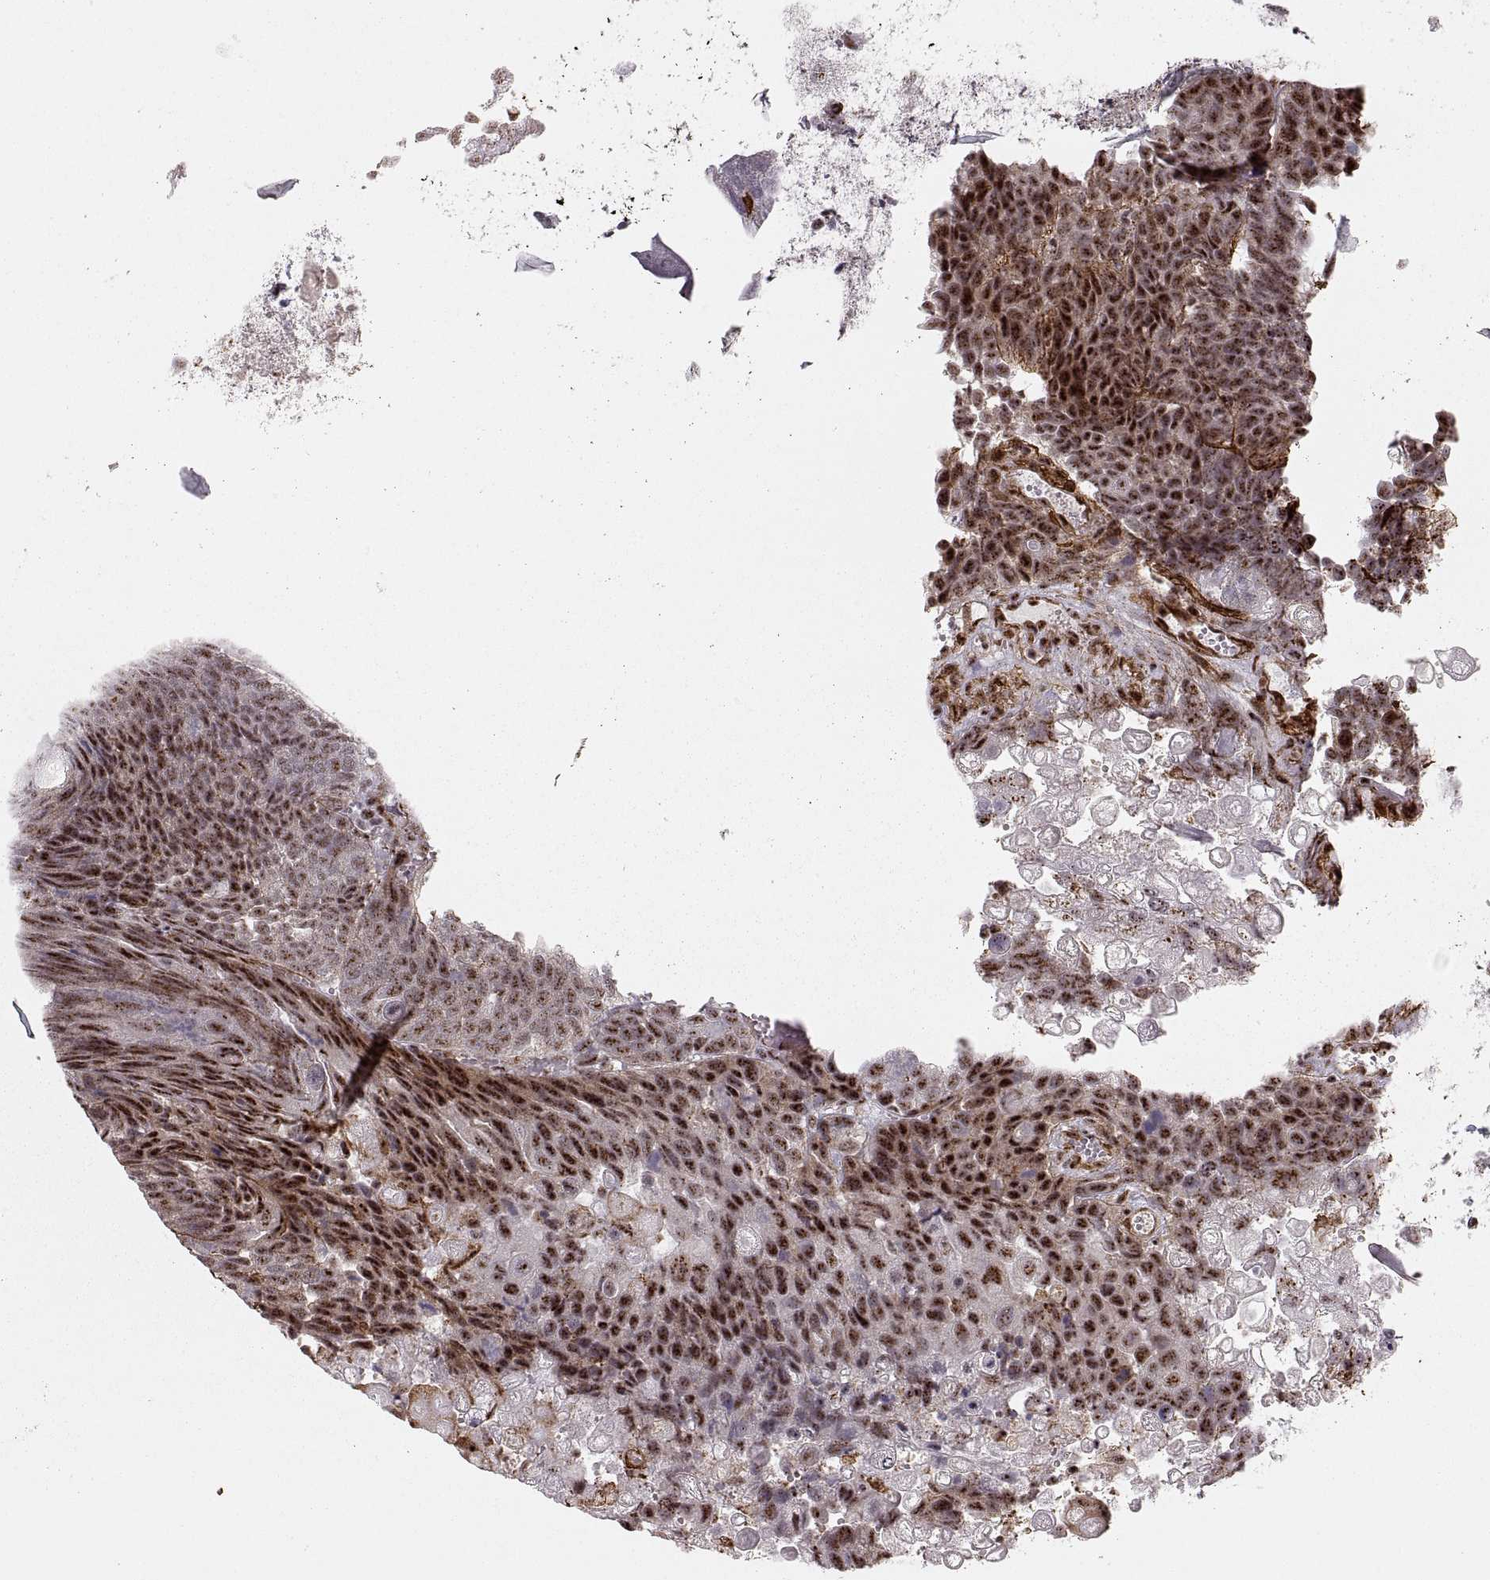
{"staining": {"intensity": "strong", "quantity": ">75%", "location": "nuclear"}, "tissue": "urothelial cancer", "cell_type": "Tumor cells", "image_type": "cancer", "snomed": [{"axis": "morphology", "description": "Urothelial carcinoma, Low grade"}, {"axis": "topography", "description": "Urinary bladder"}], "caption": "A micrograph of urothelial cancer stained for a protein exhibits strong nuclear brown staining in tumor cells. The staining is performed using DAB (3,3'-diaminobenzidine) brown chromogen to label protein expression. The nuclei are counter-stained blue using hematoxylin.", "gene": "ZCCHC17", "patient": {"sex": "female", "age": 62}}